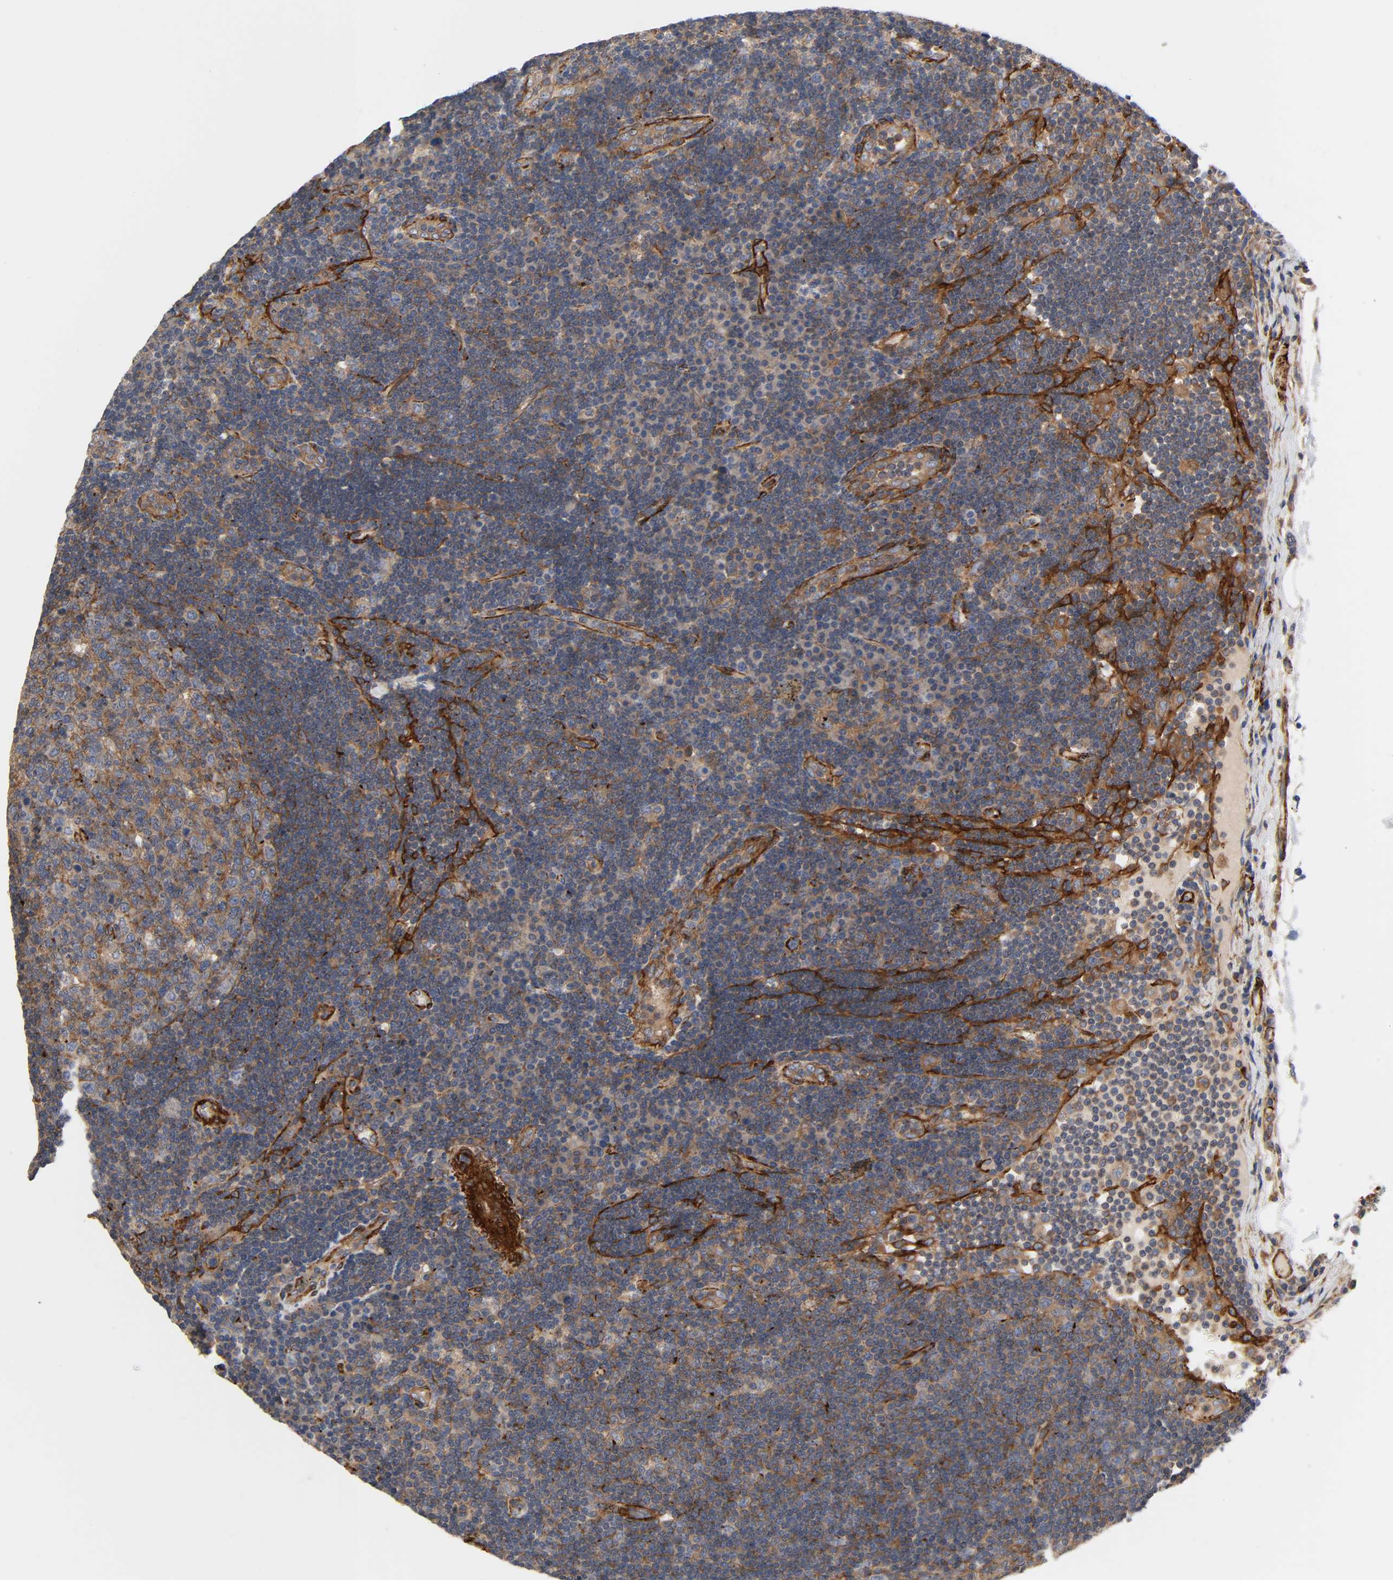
{"staining": {"intensity": "moderate", "quantity": ">75%", "location": "cytoplasmic/membranous"}, "tissue": "lymph node", "cell_type": "Germinal center cells", "image_type": "normal", "snomed": [{"axis": "morphology", "description": "Normal tissue, NOS"}, {"axis": "morphology", "description": "Squamous cell carcinoma, metastatic, NOS"}, {"axis": "topography", "description": "Lymph node"}], "caption": "The histopathology image shows staining of normal lymph node, revealing moderate cytoplasmic/membranous protein positivity (brown color) within germinal center cells.", "gene": "ARHGAP1", "patient": {"sex": "female", "age": 53}}